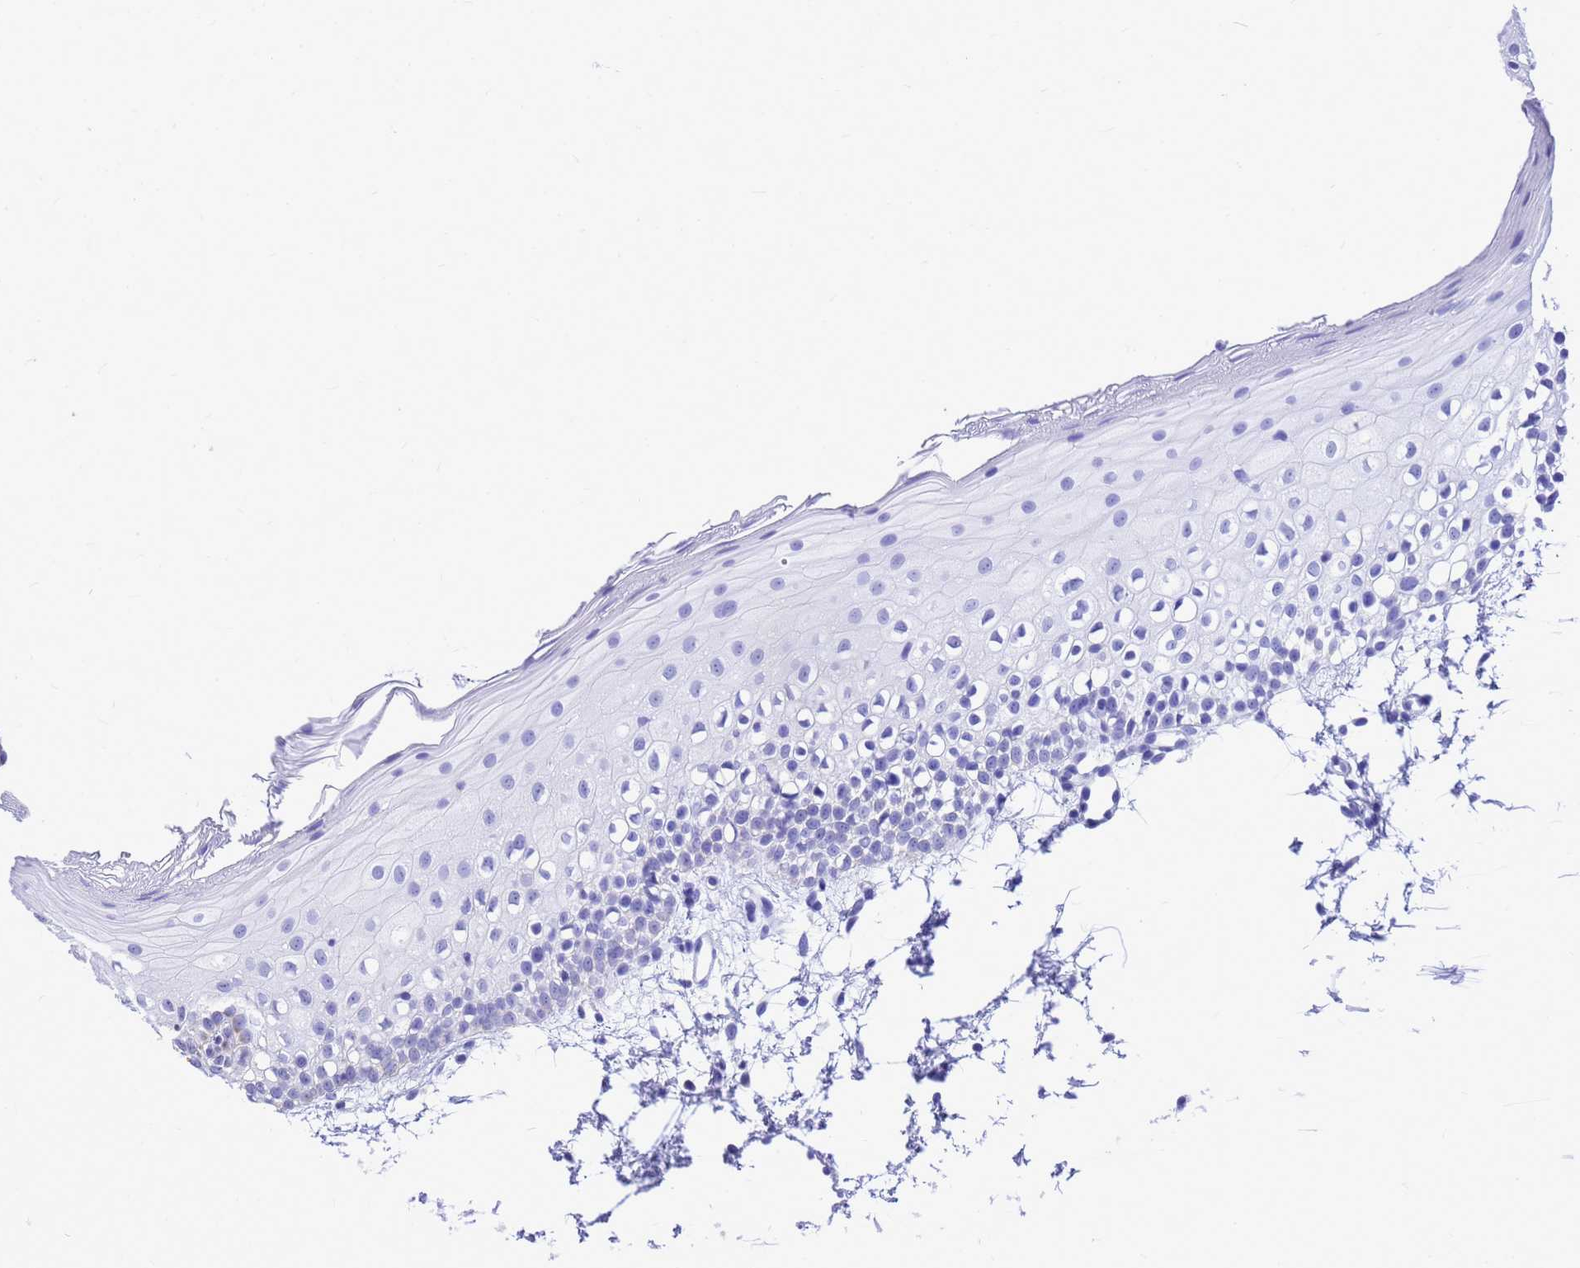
{"staining": {"intensity": "negative", "quantity": "none", "location": "none"}, "tissue": "oral mucosa", "cell_type": "Squamous epithelial cells", "image_type": "normal", "snomed": [{"axis": "morphology", "description": "Normal tissue, NOS"}, {"axis": "topography", "description": "Oral tissue"}], "caption": "Immunohistochemistry of unremarkable oral mucosa exhibits no staining in squamous epithelial cells.", "gene": "CMC4", "patient": {"sex": "male", "age": 28}}